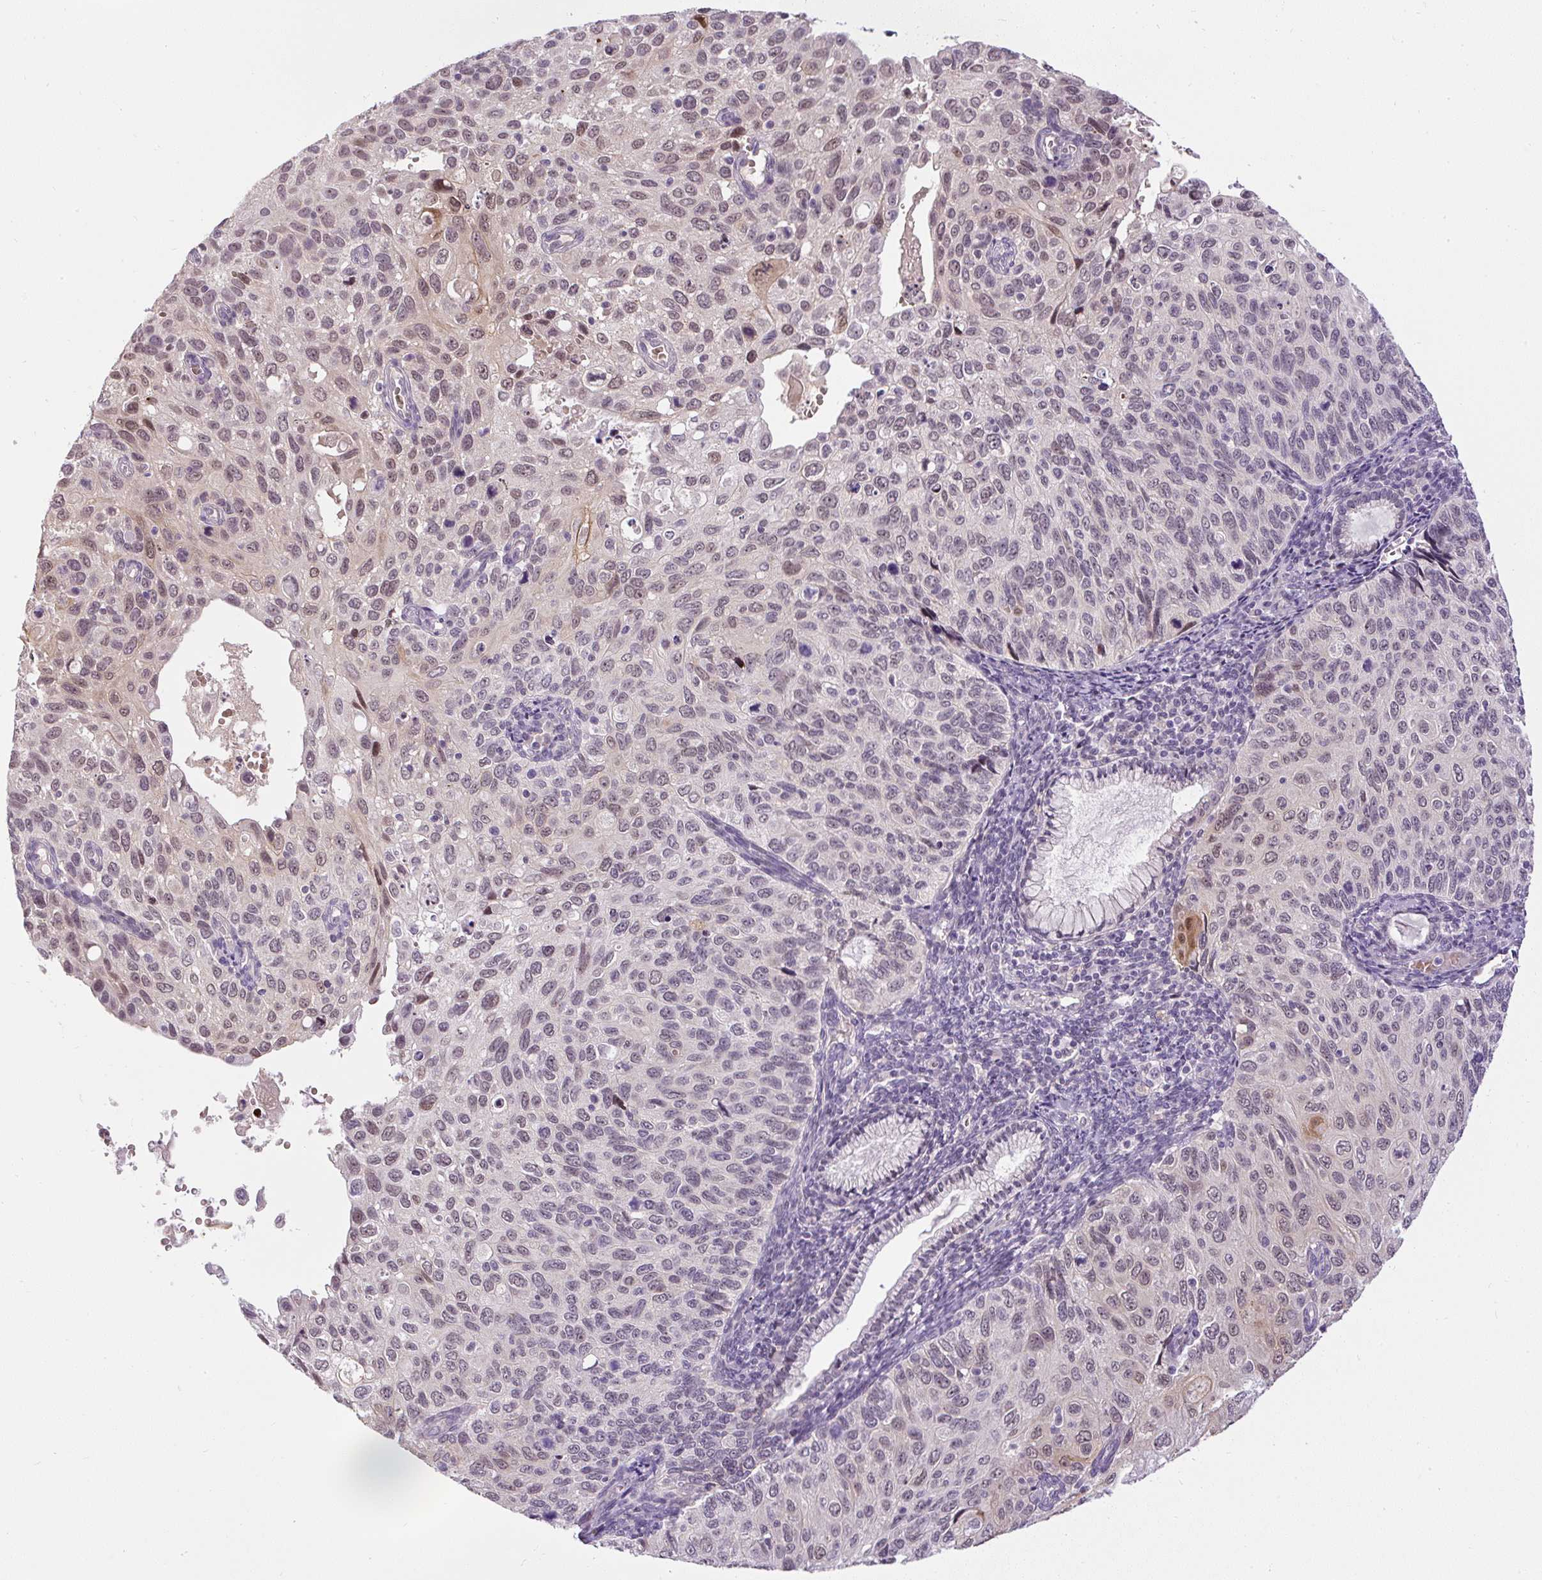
{"staining": {"intensity": "moderate", "quantity": "25%-75%", "location": "cytoplasmic/membranous,nuclear"}, "tissue": "cervical cancer", "cell_type": "Tumor cells", "image_type": "cancer", "snomed": [{"axis": "morphology", "description": "Squamous cell carcinoma, NOS"}, {"axis": "topography", "description": "Cervix"}], "caption": "Human cervical cancer (squamous cell carcinoma) stained for a protein (brown) displays moderate cytoplasmic/membranous and nuclear positive staining in approximately 25%-75% of tumor cells.", "gene": "FAM117B", "patient": {"sex": "female", "age": 70}}